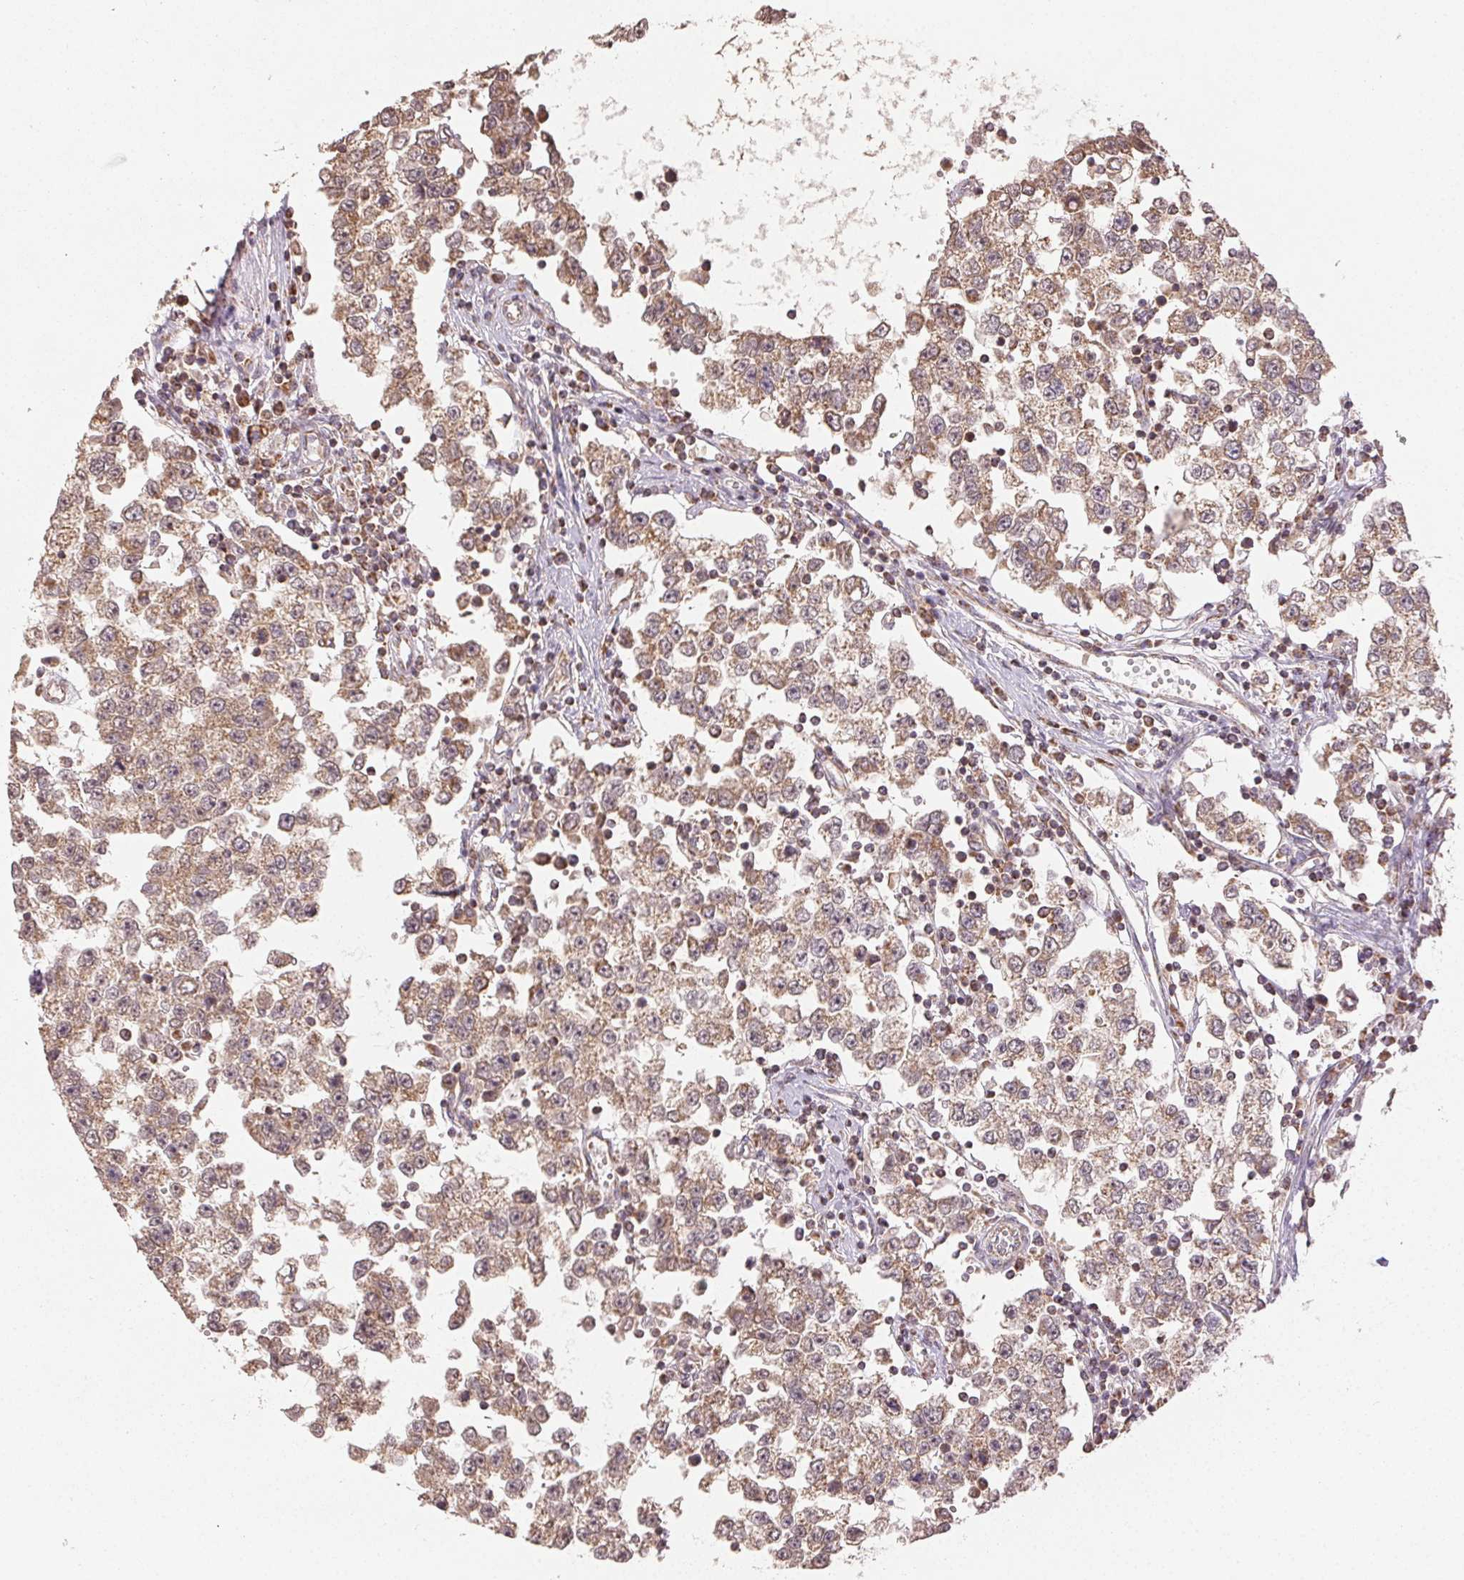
{"staining": {"intensity": "moderate", "quantity": ">75%", "location": "cytoplasmic/membranous"}, "tissue": "testis cancer", "cell_type": "Tumor cells", "image_type": "cancer", "snomed": [{"axis": "morphology", "description": "Seminoma, NOS"}, {"axis": "topography", "description": "Testis"}], "caption": "Immunohistochemical staining of human seminoma (testis) reveals medium levels of moderate cytoplasmic/membranous protein staining in about >75% of tumor cells.", "gene": "CLASP1", "patient": {"sex": "male", "age": 34}}